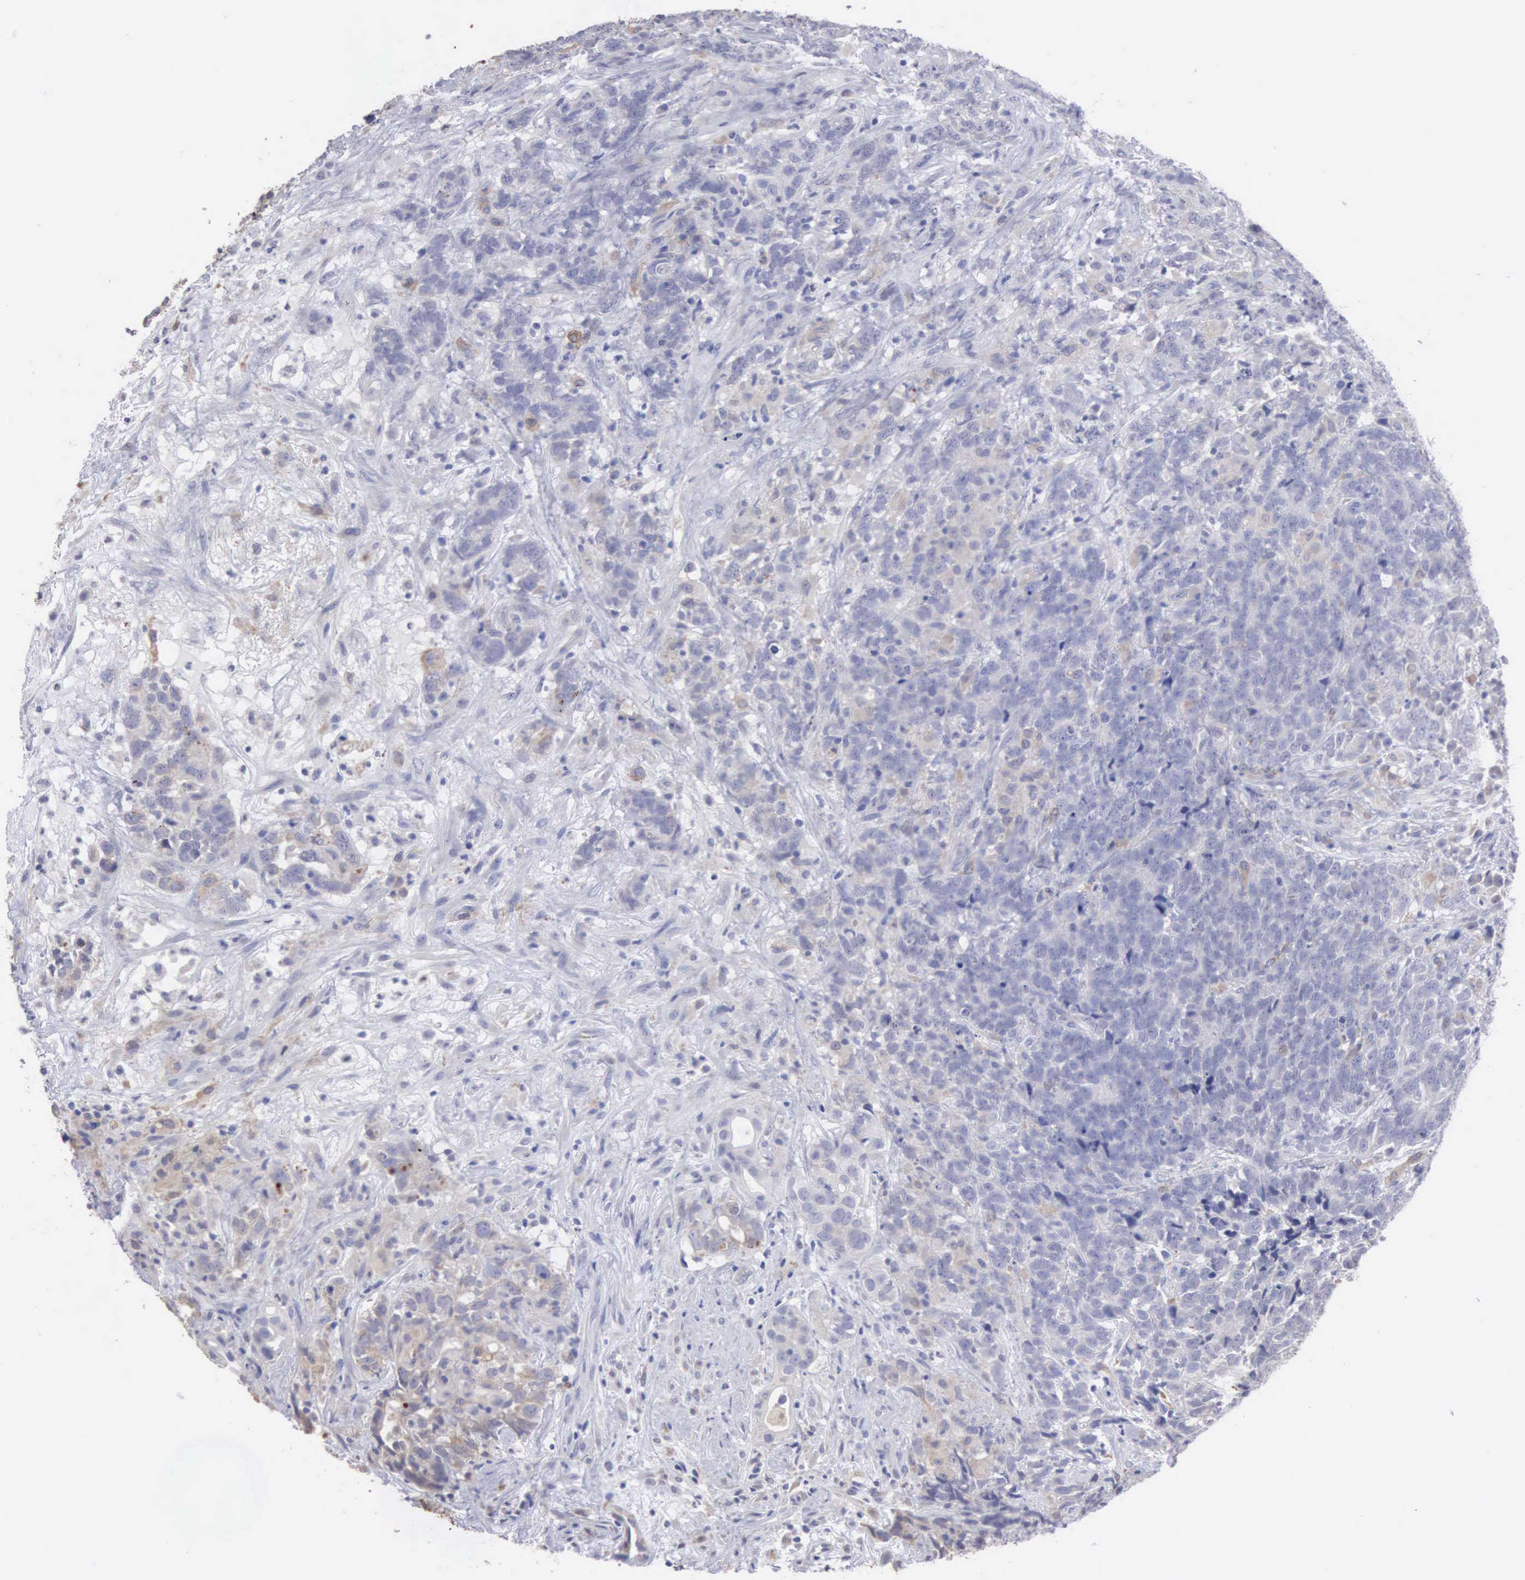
{"staining": {"intensity": "weak", "quantity": "<25%", "location": "cytoplasmic/membranous"}, "tissue": "testis cancer", "cell_type": "Tumor cells", "image_type": "cancer", "snomed": [{"axis": "morphology", "description": "Carcinoma, Embryonal, NOS"}, {"axis": "topography", "description": "Testis"}], "caption": "This is a micrograph of IHC staining of testis cancer, which shows no positivity in tumor cells.", "gene": "LIN52", "patient": {"sex": "male", "age": 26}}